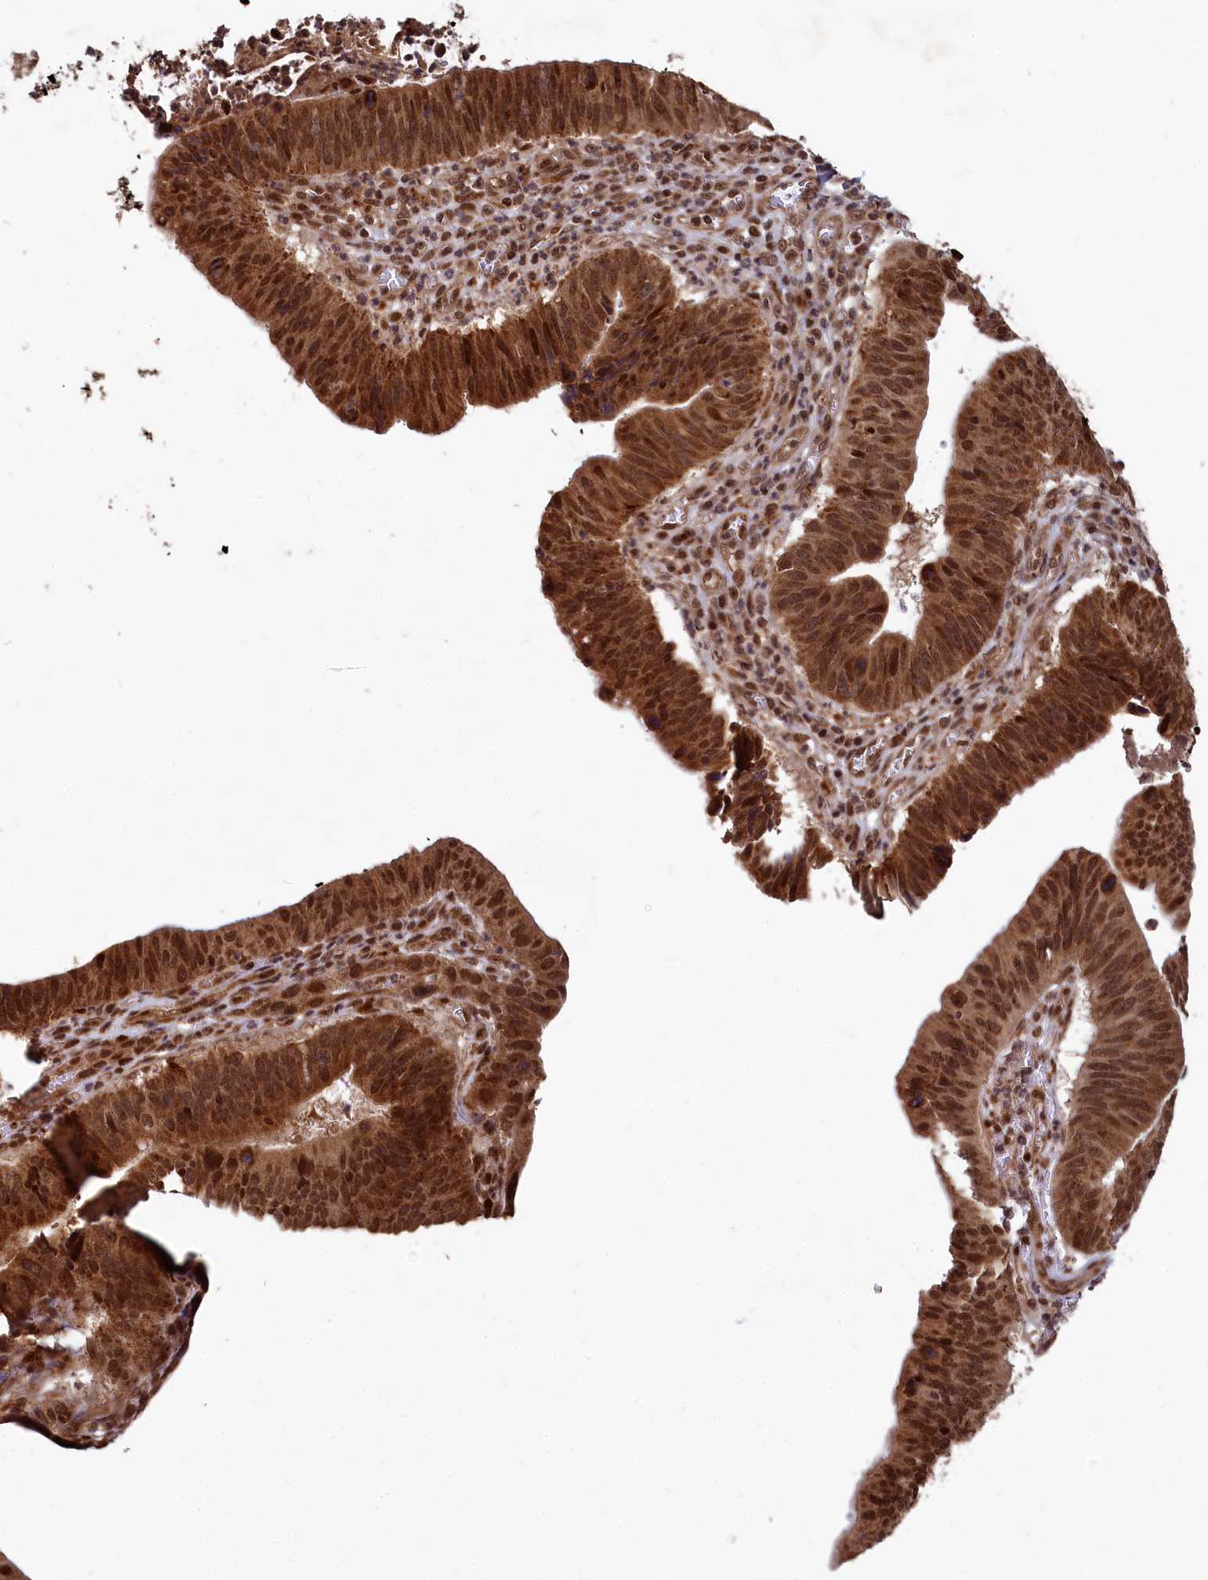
{"staining": {"intensity": "strong", "quantity": ">75%", "location": "cytoplasmic/membranous,nuclear"}, "tissue": "stomach cancer", "cell_type": "Tumor cells", "image_type": "cancer", "snomed": [{"axis": "morphology", "description": "Adenocarcinoma, NOS"}, {"axis": "topography", "description": "Stomach"}], "caption": "The histopathology image exhibits staining of stomach adenocarcinoma, revealing strong cytoplasmic/membranous and nuclear protein positivity (brown color) within tumor cells. The protein is shown in brown color, while the nuclei are stained blue.", "gene": "TRIM23", "patient": {"sex": "male", "age": 59}}